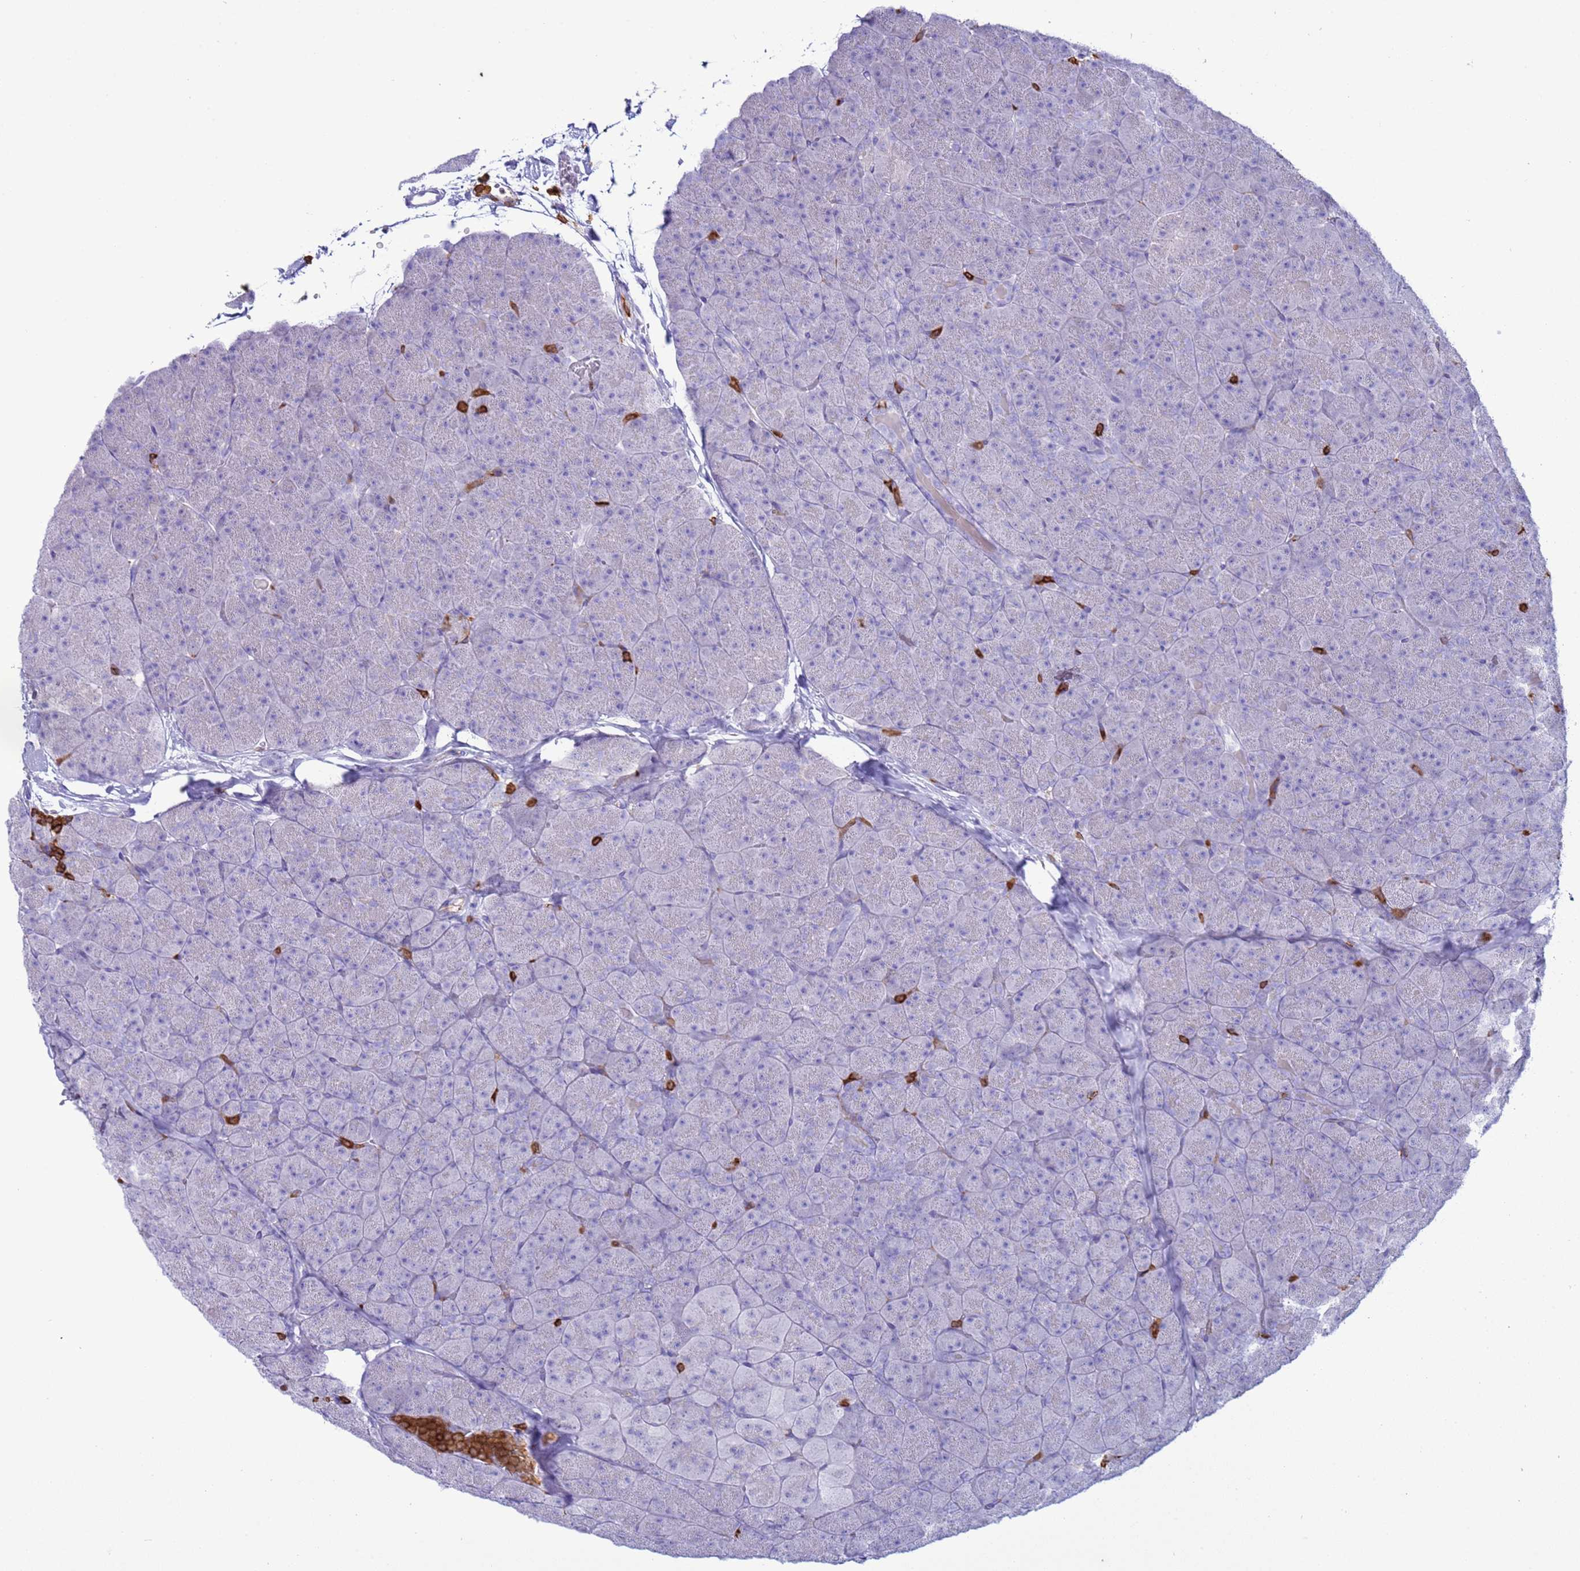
{"staining": {"intensity": "negative", "quantity": "none", "location": "none"}, "tissue": "pancreas", "cell_type": "Exocrine glandular cells", "image_type": "normal", "snomed": [{"axis": "morphology", "description": "Normal tissue, NOS"}, {"axis": "topography", "description": "Pancreas"}], "caption": "Pancreas stained for a protein using immunohistochemistry shows no expression exocrine glandular cells.", "gene": "IRF5", "patient": {"sex": "male", "age": 36}}